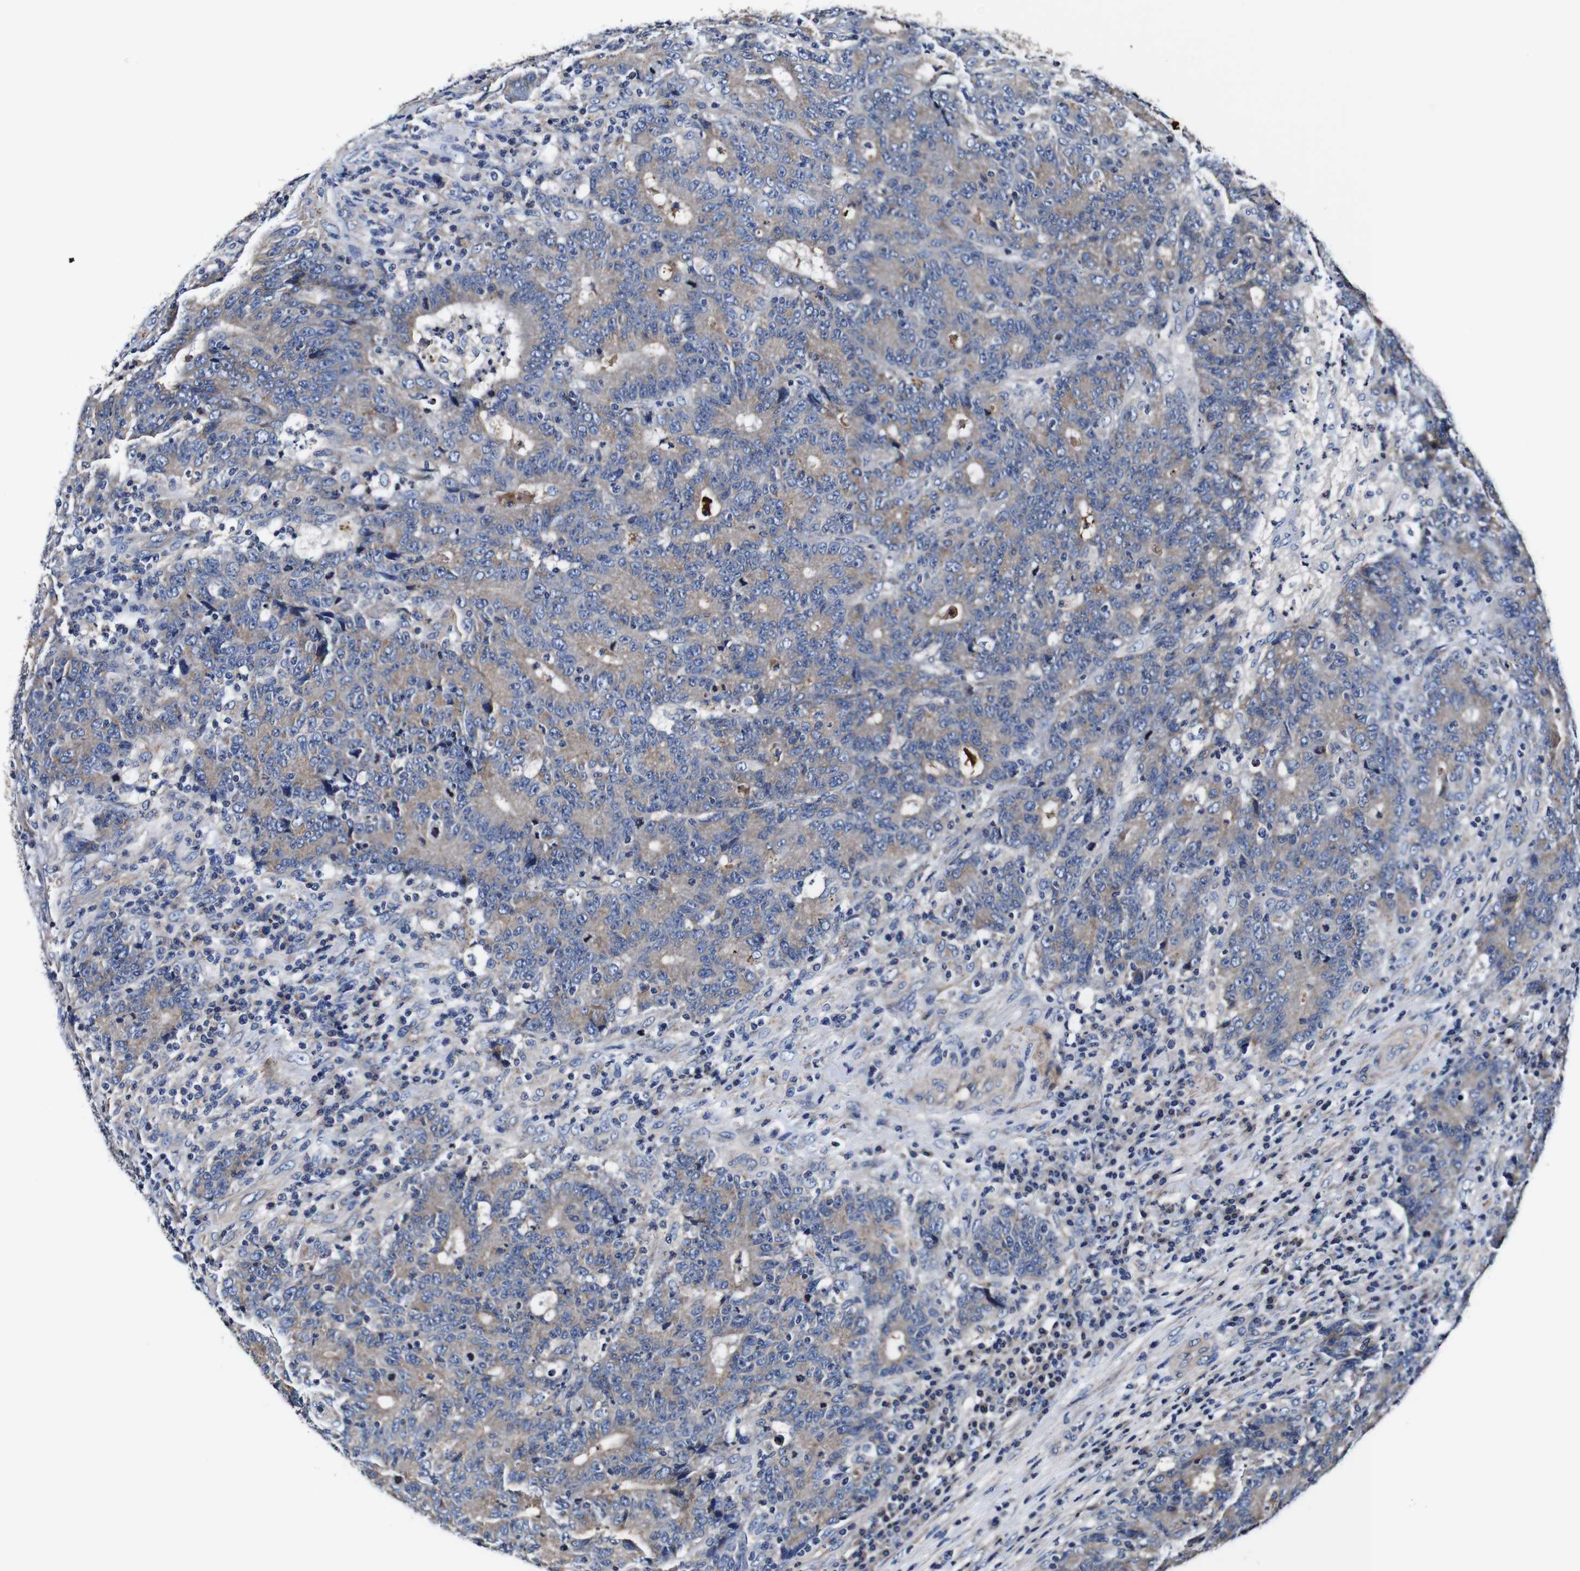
{"staining": {"intensity": "weak", "quantity": ">75%", "location": "cytoplasmic/membranous"}, "tissue": "colorectal cancer", "cell_type": "Tumor cells", "image_type": "cancer", "snomed": [{"axis": "morphology", "description": "Normal tissue, NOS"}, {"axis": "morphology", "description": "Adenocarcinoma, NOS"}, {"axis": "topography", "description": "Colon"}], "caption": "Approximately >75% of tumor cells in human colorectal cancer (adenocarcinoma) show weak cytoplasmic/membranous protein staining as visualized by brown immunohistochemical staining.", "gene": "PDCD6IP", "patient": {"sex": "female", "age": 75}}